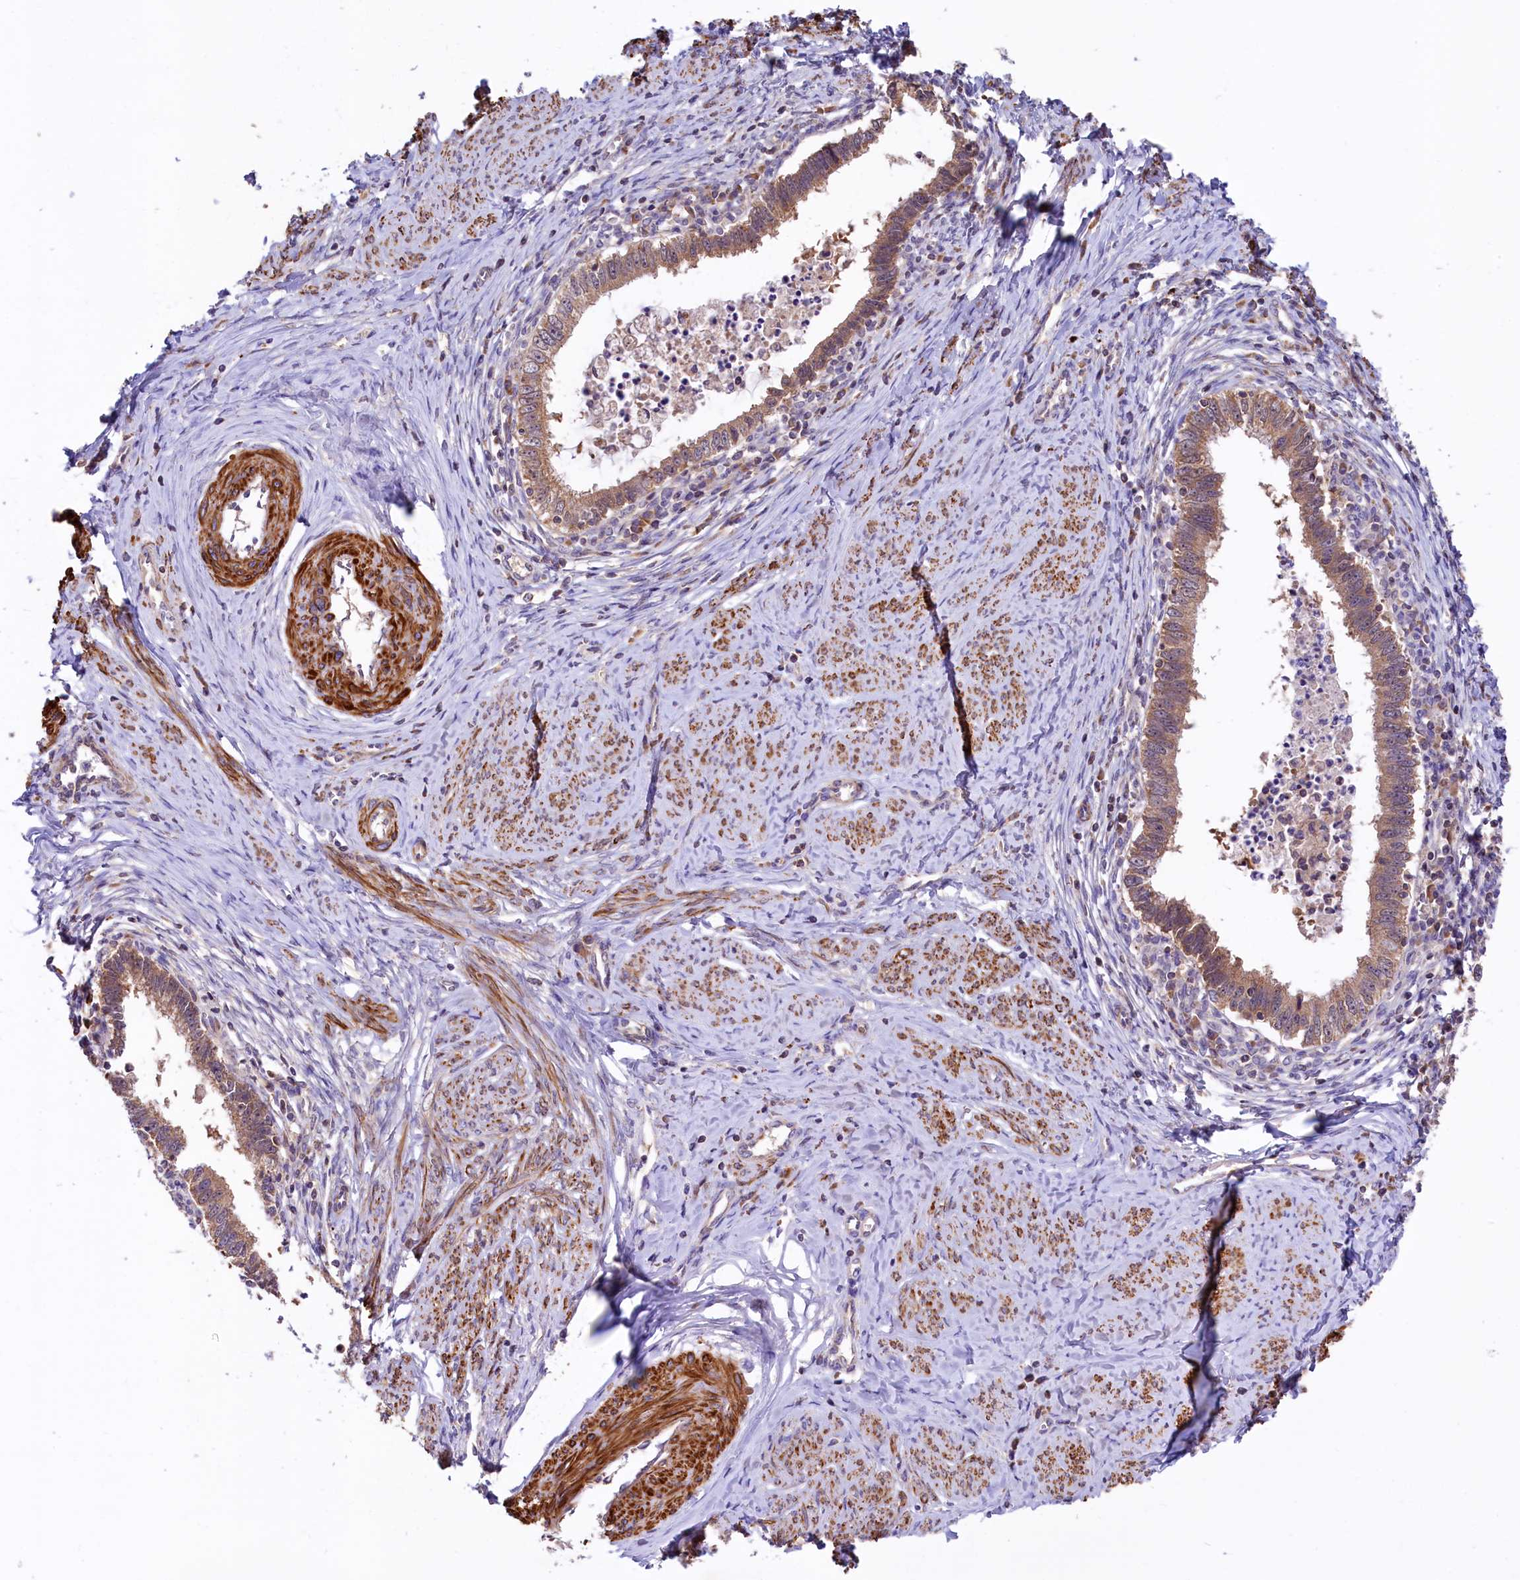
{"staining": {"intensity": "strong", "quantity": ">75%", "location": "cytoplasmic/membranous"}, "tissue": "cervical cancer", "cell_type": "Tumor cells", "image_type": "cancer", "snomed": [{"axis": "morphology", "description": "Adenocarcinoma, NOS"}, {"axis": "topography", "description": "Cervix"}], "caption": "IHC image of human cervical cancer (adenocarcinoma) stained for a protein (brown), which displays high levels of strong cytoplasmic/membranous expression in about >75% of tumor cells.", "gene": "CIAO3", "patient": {"sex": "female", "age": 36}}